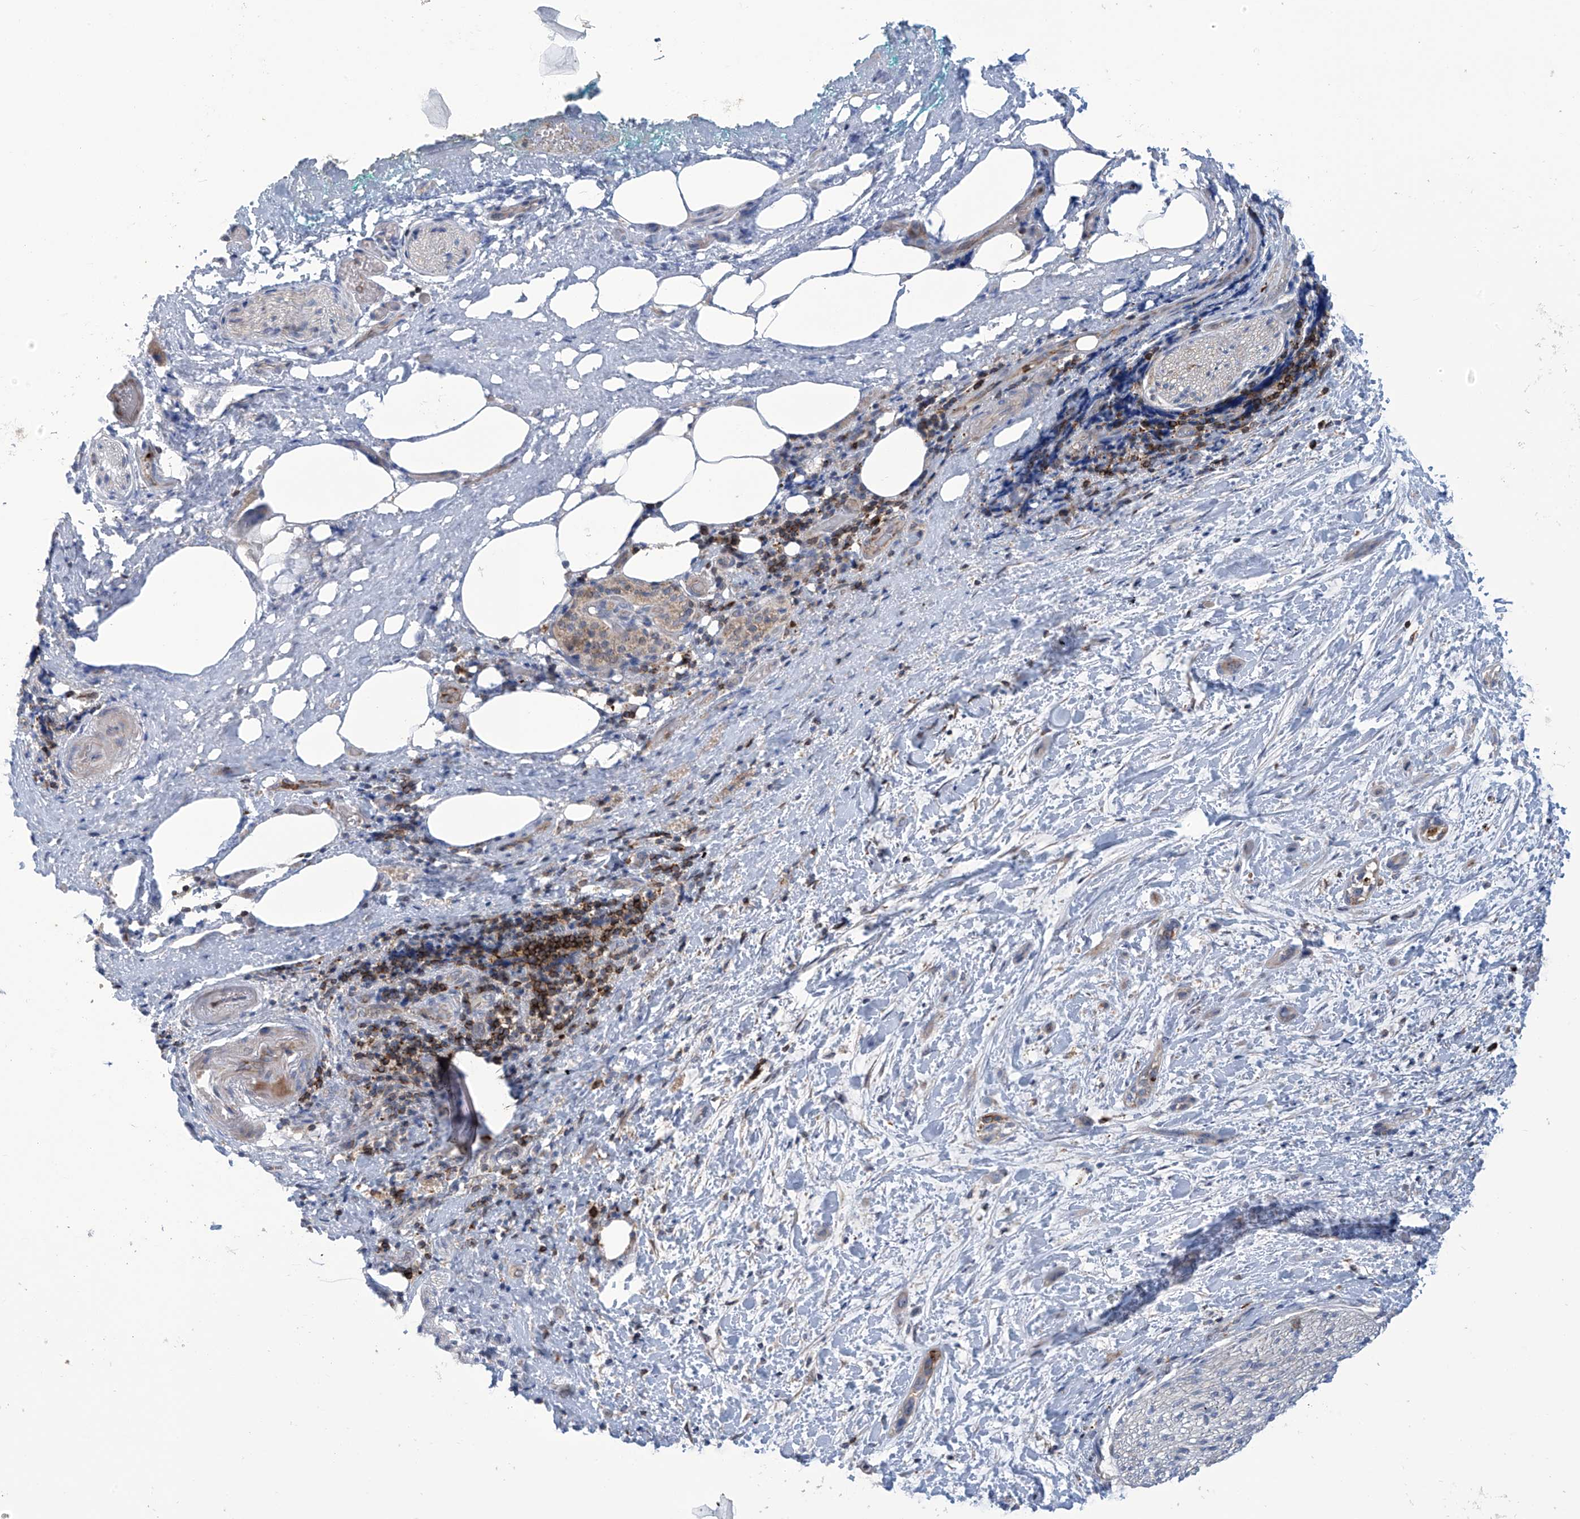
{"staining": {"intensity": "weak", "quantity": "25%-75%", "location": "cytoplasmic/membranous"}, "tissue": "pancreatic cancer", "cell_type": "Tumor cells", "image_type": "cancer", "snomed": [{"axis": "morphology", "description": "Normal tissue, NOS"}, {"axis": "morphology", "description": "Adenocarcinoma, NOS"}, {"axis": "topography", "description": "Pancreas"}, {"axis": "topography", "description": "Peripheral nerve tissue"}], "caption": "High-power microscopy captured an immunohistochemistry (IHC) image of pancreatic adenocarcinoma, revealing weak cytoplasmic/membranous expression in approximately 25%-75% of tumor cells.", "gene": "IBA57", "patient": {"sex": "female", "age": 63}}